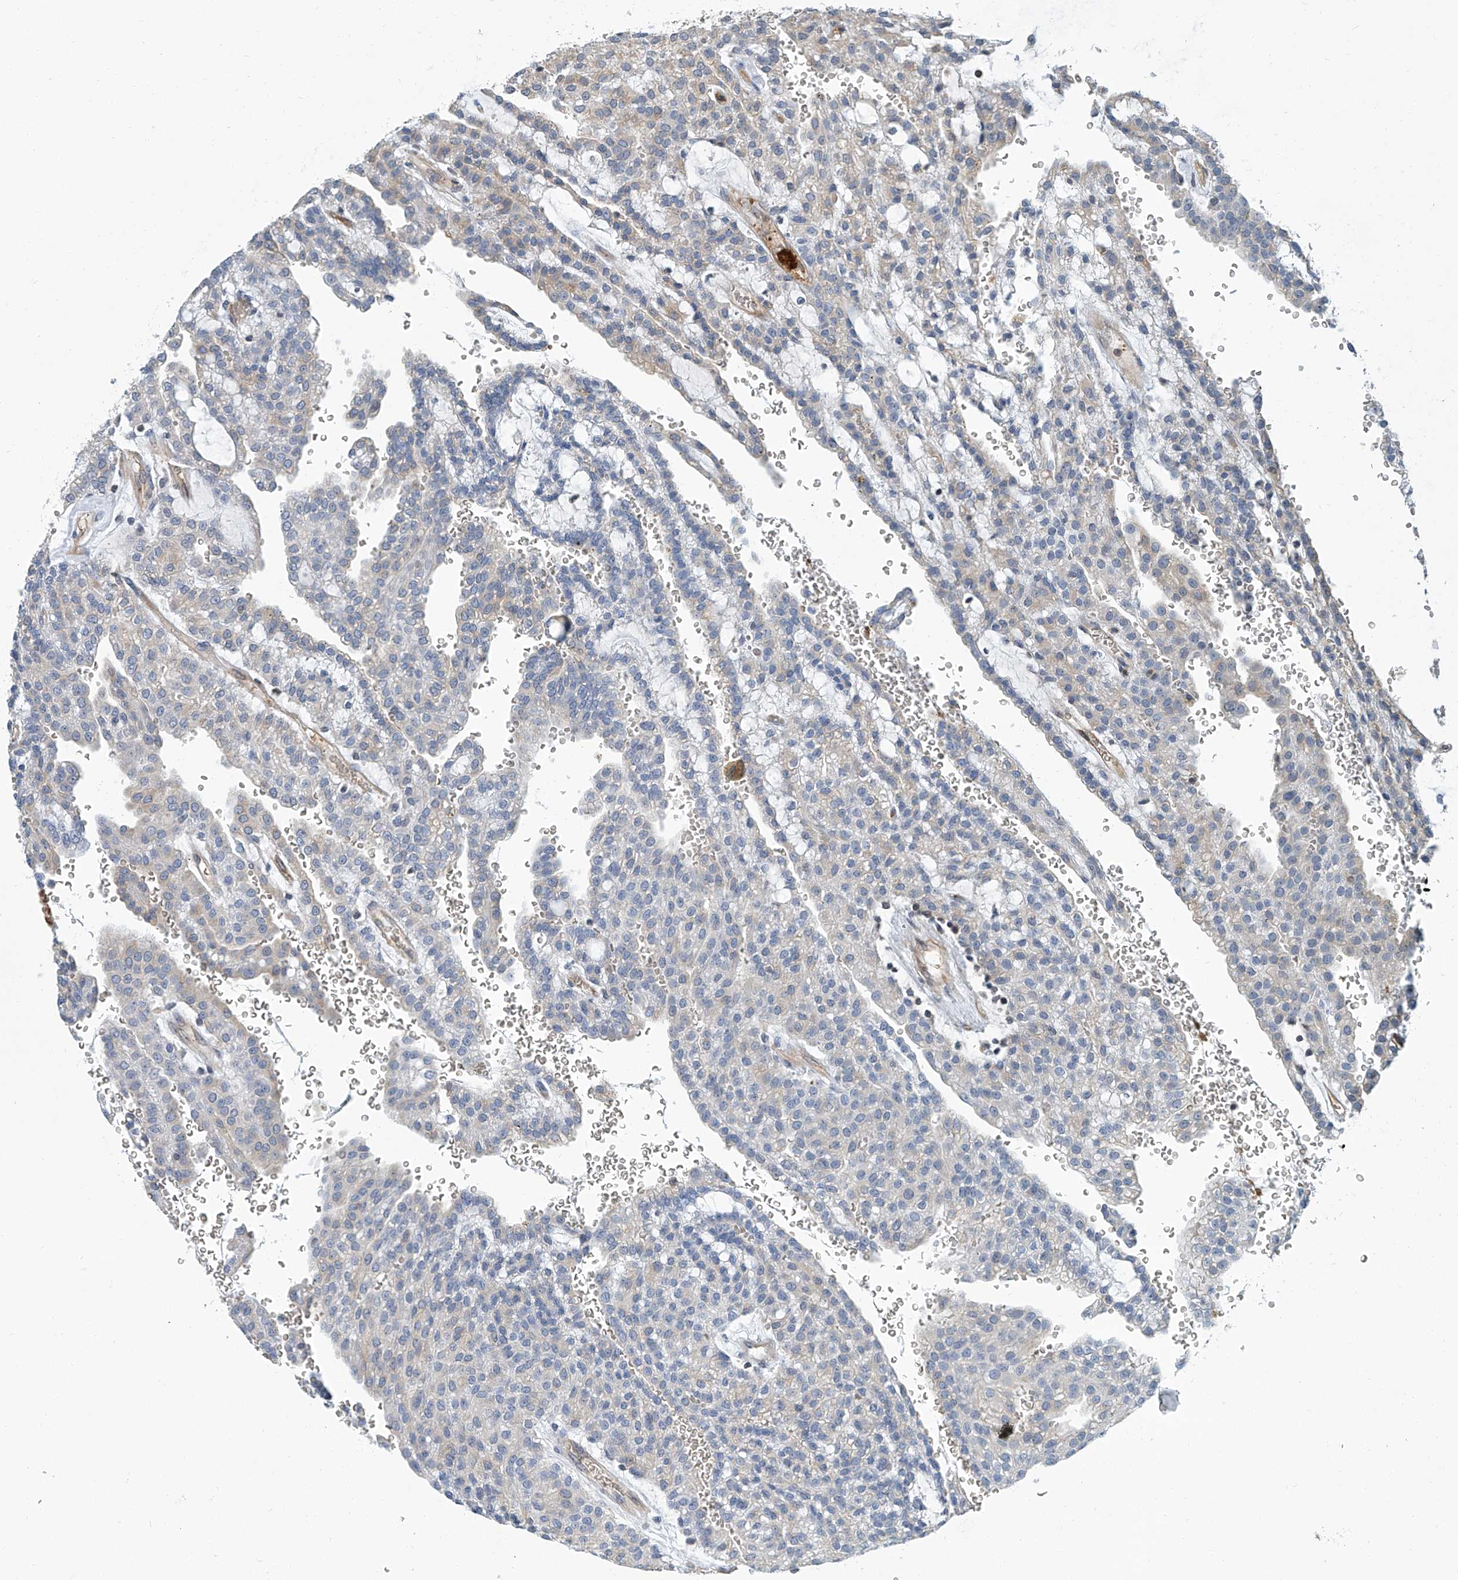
{"staining": {"intensity": "weak", "quantity": "<25%", "location": "cytoplasmic/membranous"}, "tissue": "renal cancer", "cell_type": "Tumor cells", "image_type": "cancer", "snomed": [{"axis": "morphology", "description": "Adenocarcinoma, NOS"}, {"axis": "topography", "description": "Kidney"}], "caption": "The photomicrograph displays no staining of tumor cells in renal cancer.", "gene": "PSMB10", "patient": {"sex": "male", "age": 63}}